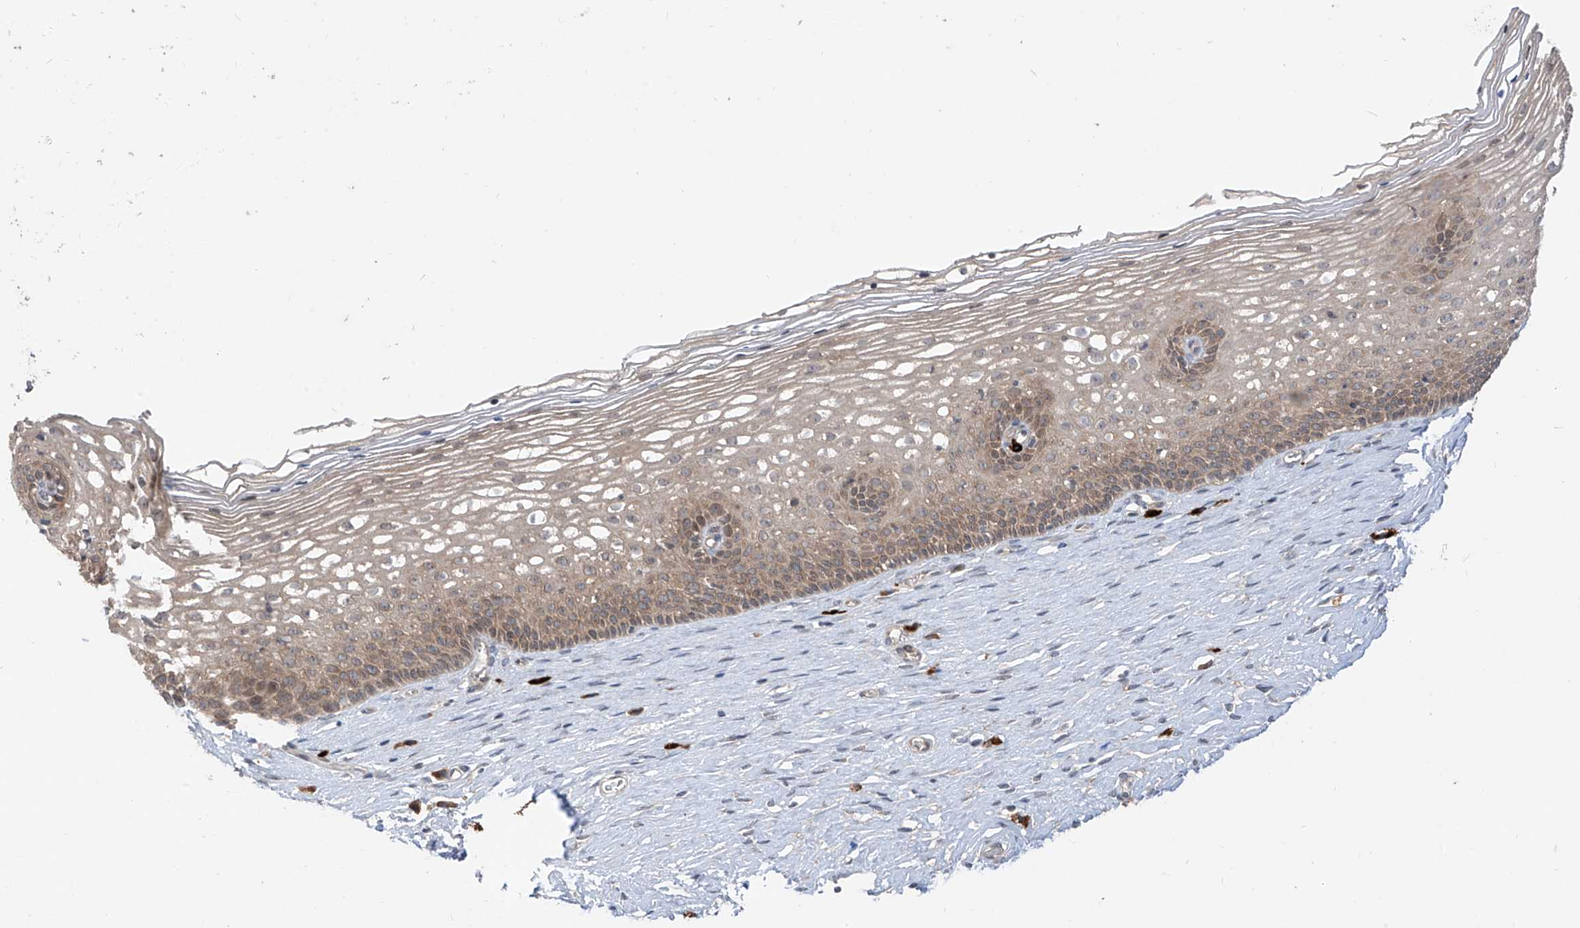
{"staining": {"intensity": "weak", "quantity": "<25%", "location": "cytoplasmic/membranous"}, "tissue": "cervix", "cell_type": "Glandular cells", "image_type": "normal", "snomed": [{"axis": "morphology", "description": "Normal tissue, NOS"}, {"axis": "topography", "description": "Cervix"}], "caption": "An immunohistochemistry micrograph of unremarkable cervix is shown. There is no staining in glandular cells of cervix.", "gene": "MTUS2", "patient": {"sex": "female", "age": 33}}